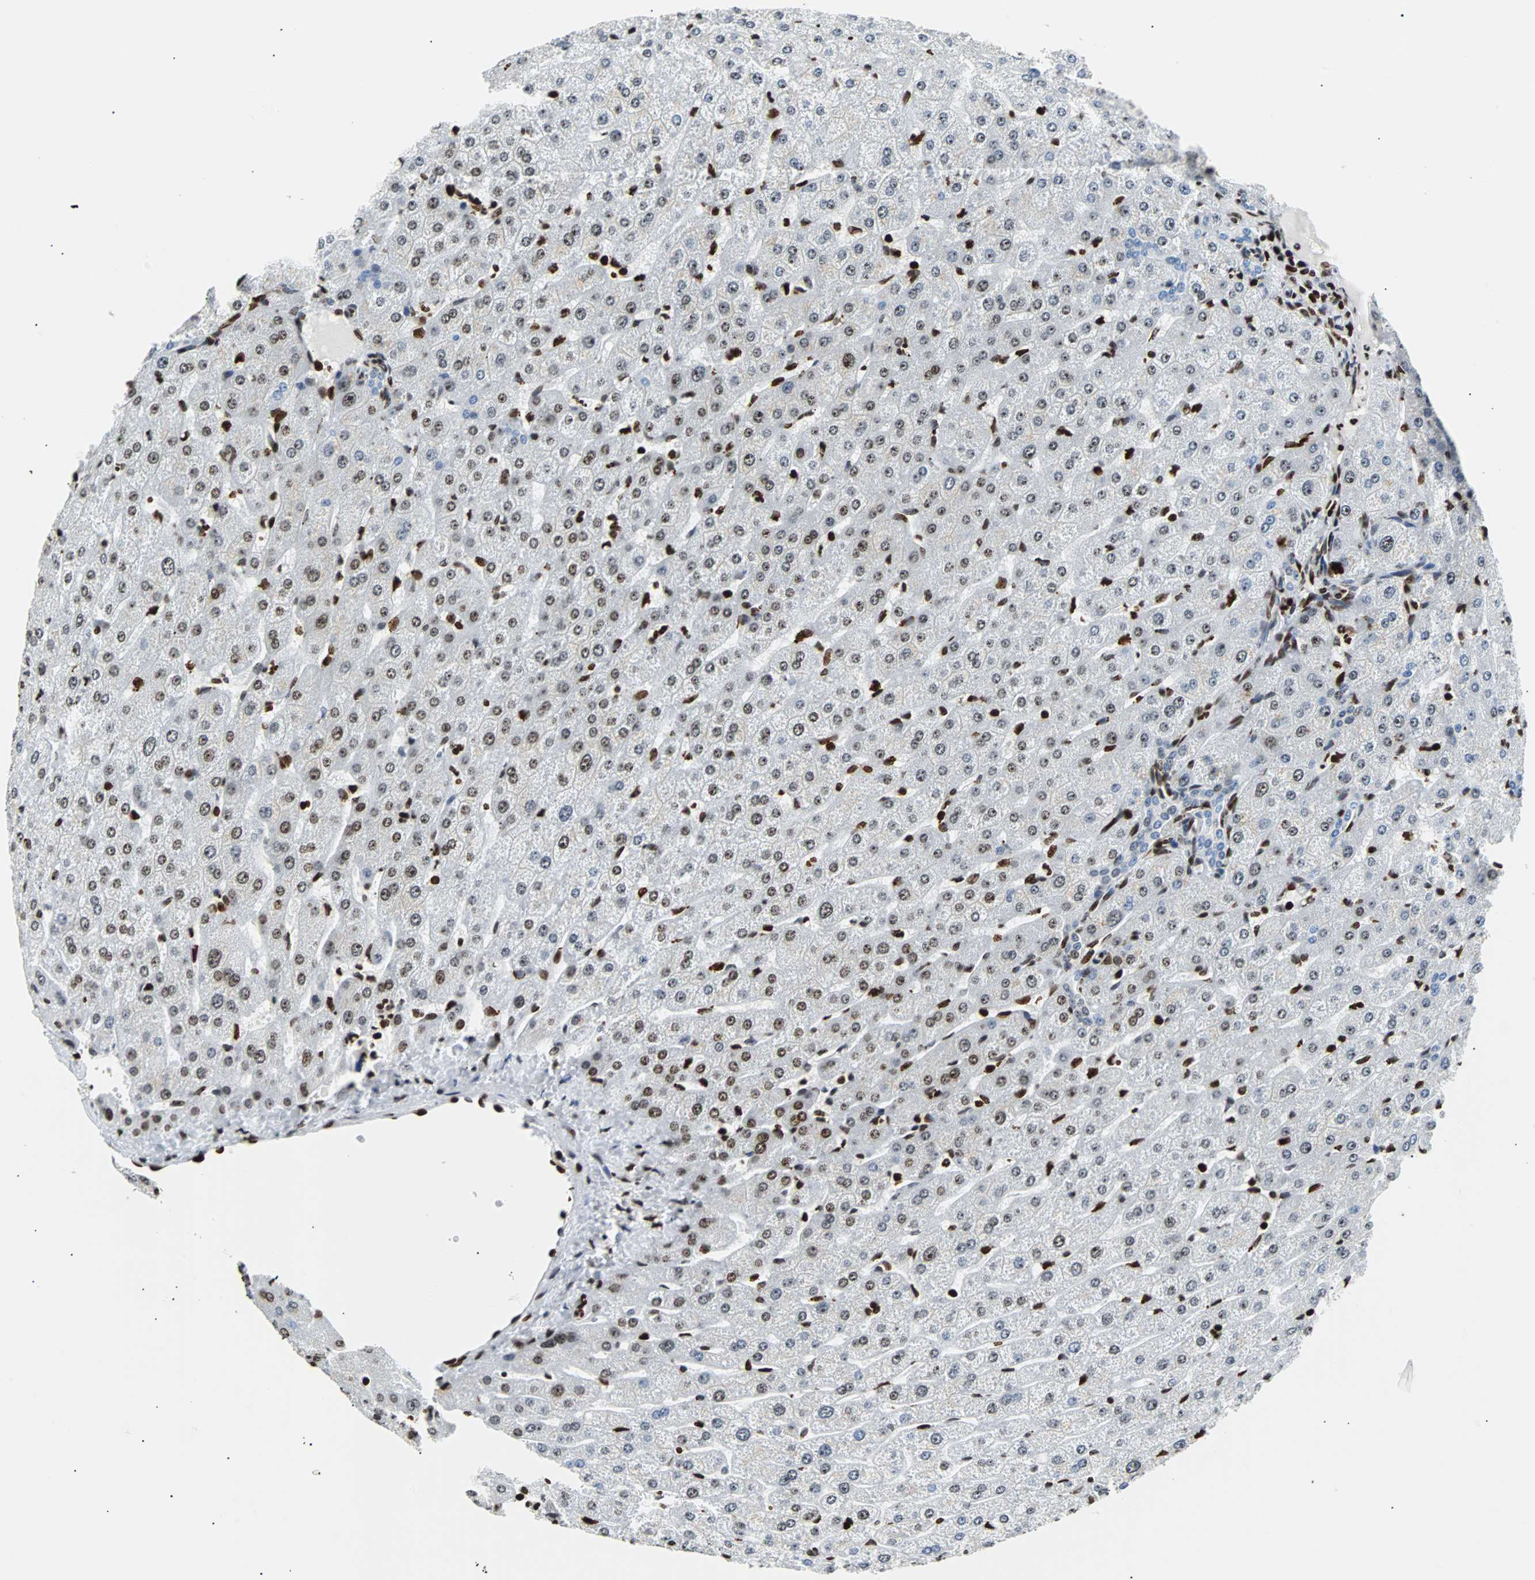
{"staining": {"intensity": "negative", "quantity": "none", "location": "none"}, "tissue": "liver", "cell_type": "Cholangiocytes", "image_type": "normal", "snomed": [{"axis": "morphology", "description": "Normal tissue, NOS"}, {"axis": "morphology", "description": "Fibrosis, NOS"}, {"axis": "topography", "description": "Liver"}], "caption": "Cholangiocytes show no significant staining in benign liver.", "gene": "ZNF131", "patient": {"sex": "female", "age": 29}}